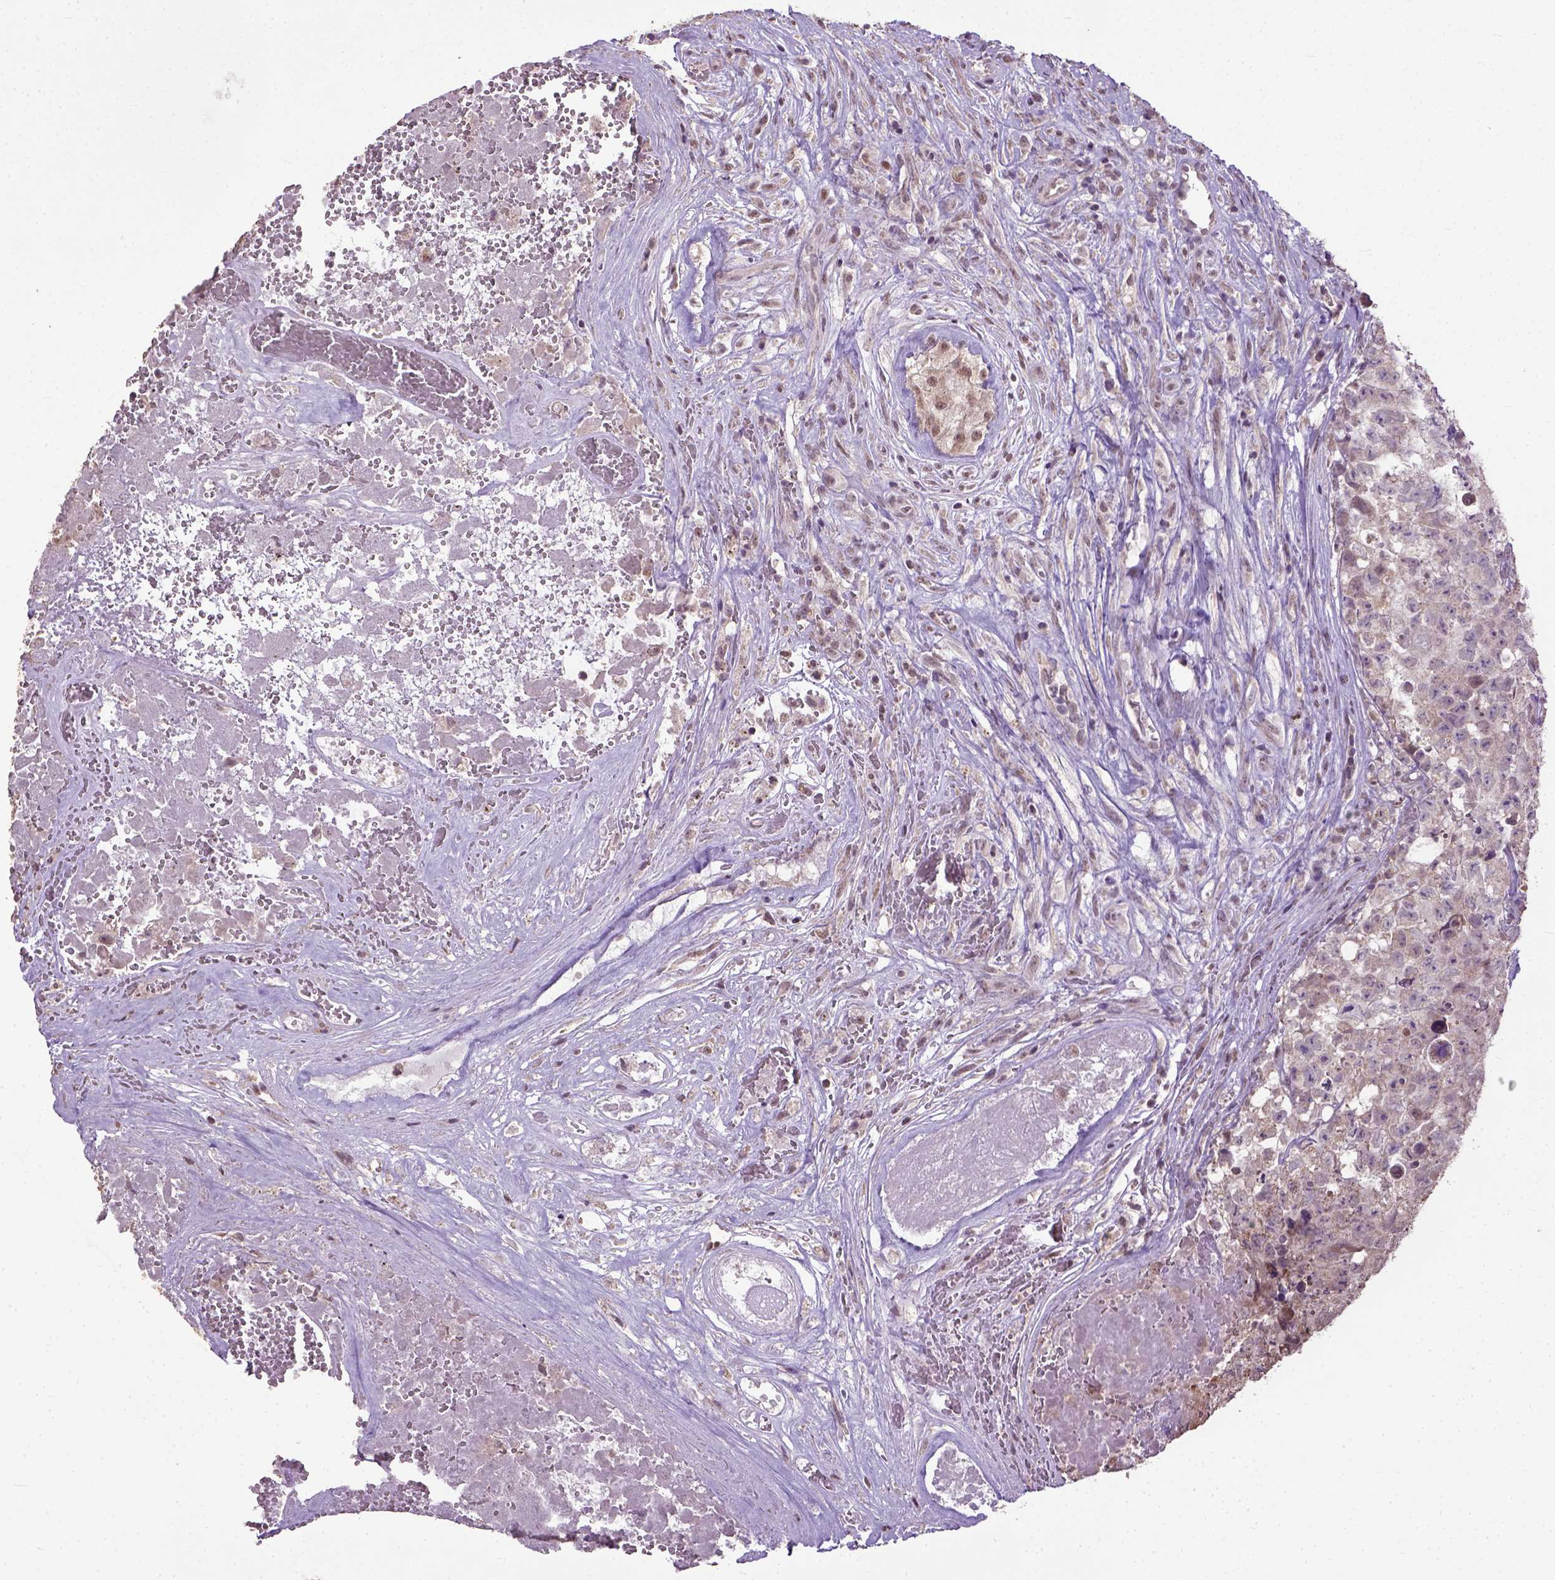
{"staining": {"intensity": "moderate", "quantity": ">75%", "location": "nuclear"}, "tissue": "testis cancer", "cell_type": "Tumor cells", "image_type": "cancer", "snomed": [{"axis": "morphology", "description": "Carcinoma, Embryonal, NOS"}, {"axis": "topography", "description": "Testis"}], "caption": "An image showing moderate nuclear positivity in about >75% of tumor cells in testis cancer, as visualized by brown immunohistochemical staining.", "gene": "UBA3", "patient": {"sex": "male", "age": 18}}